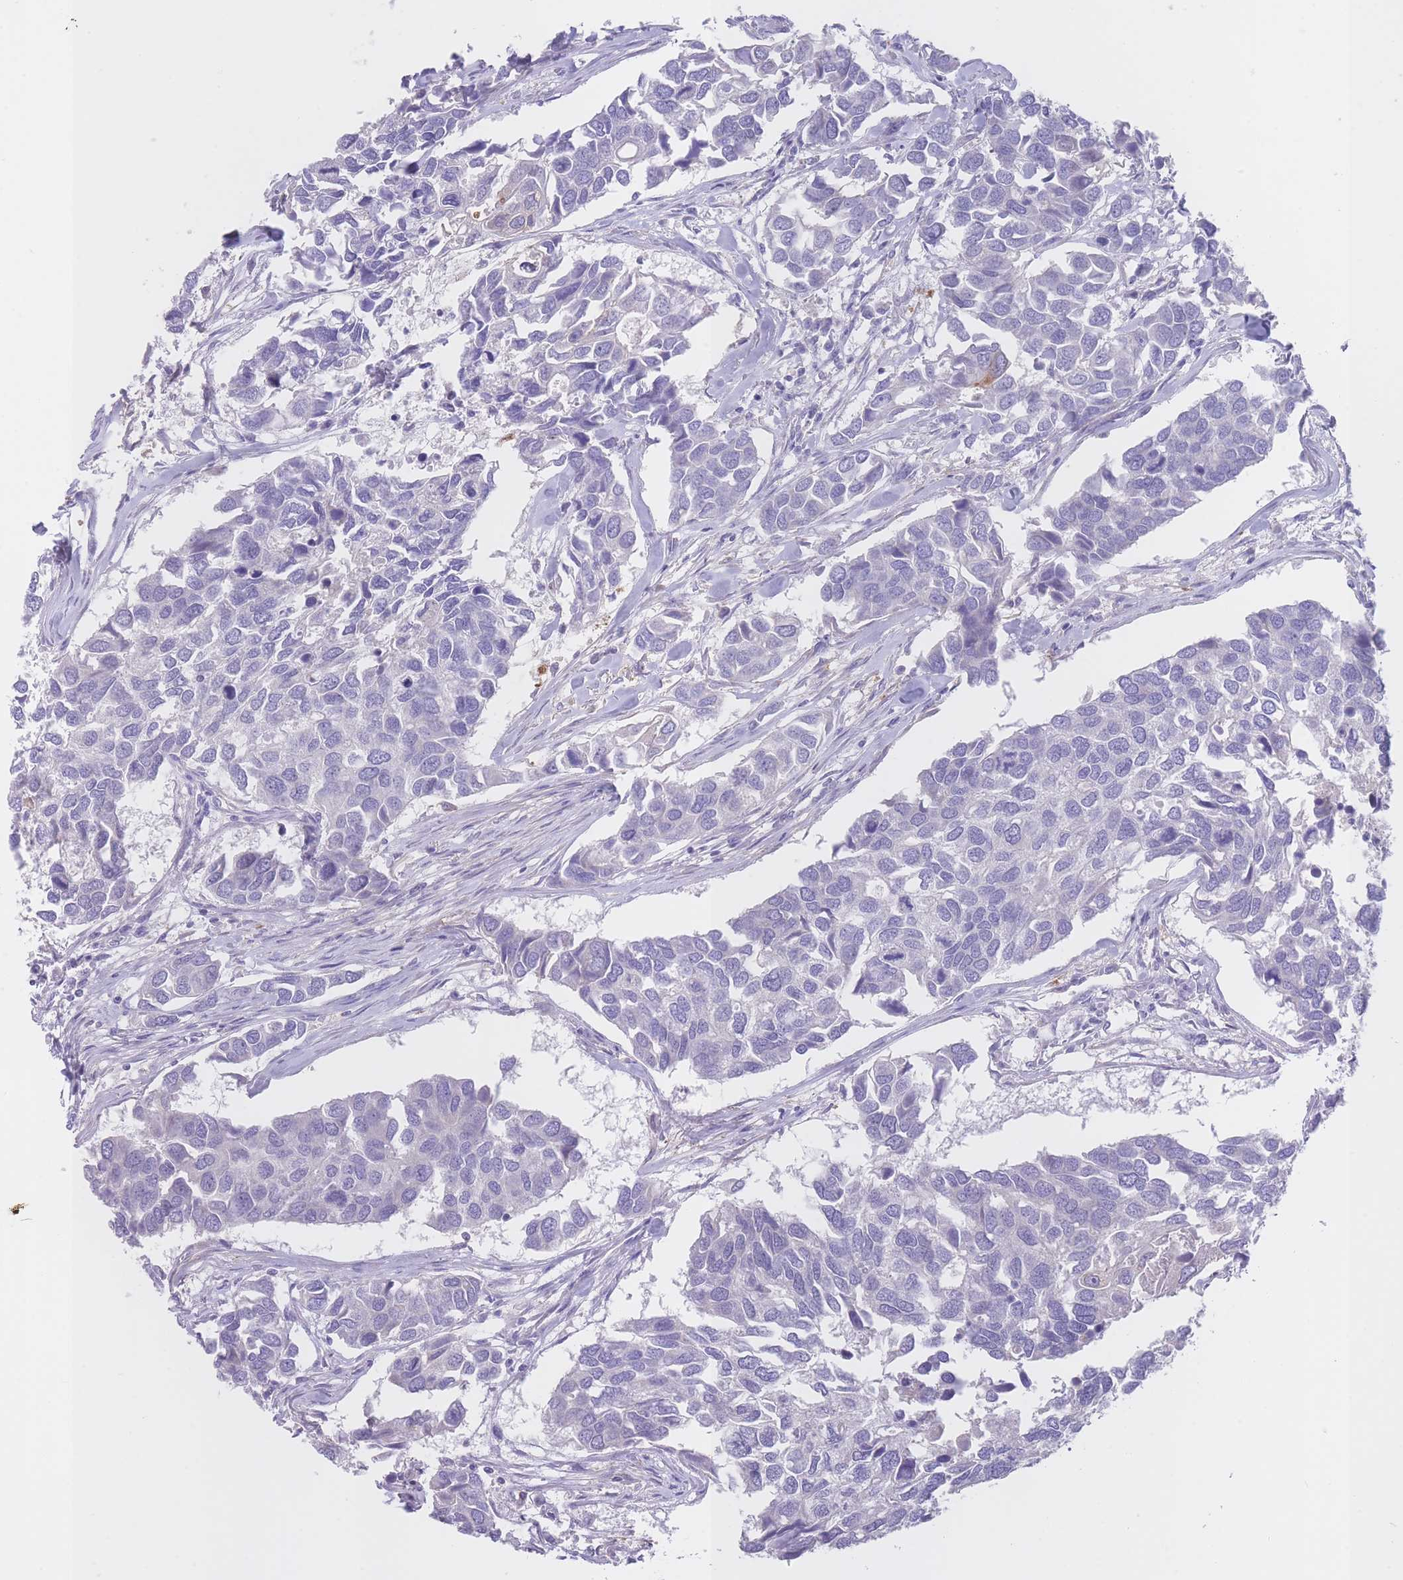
{"staining": {"intensity": "negative", "quantity": "none", "location": "none"}, "tissue": "breast cancer", "cell_type": "Tumor cells", "image_type": "cancer", "snomed": [{"axis": "morphology", "description": "Duct carcinoma"}, {"axis": "topography", "description": "Breast"}], "caption": "Breast invasive ductal carcinoma was stained to show a protein in brown. There is no significant positivity in tumor cells. Brightfield microscopy of immunohistochemistry stained with DAB (3,3'-diaminobenzidine) (brown) and hematoxylin (blue), captured at high magnification.", "gene": "LDB3", "patient": {"sex": "female", "age": 83}}